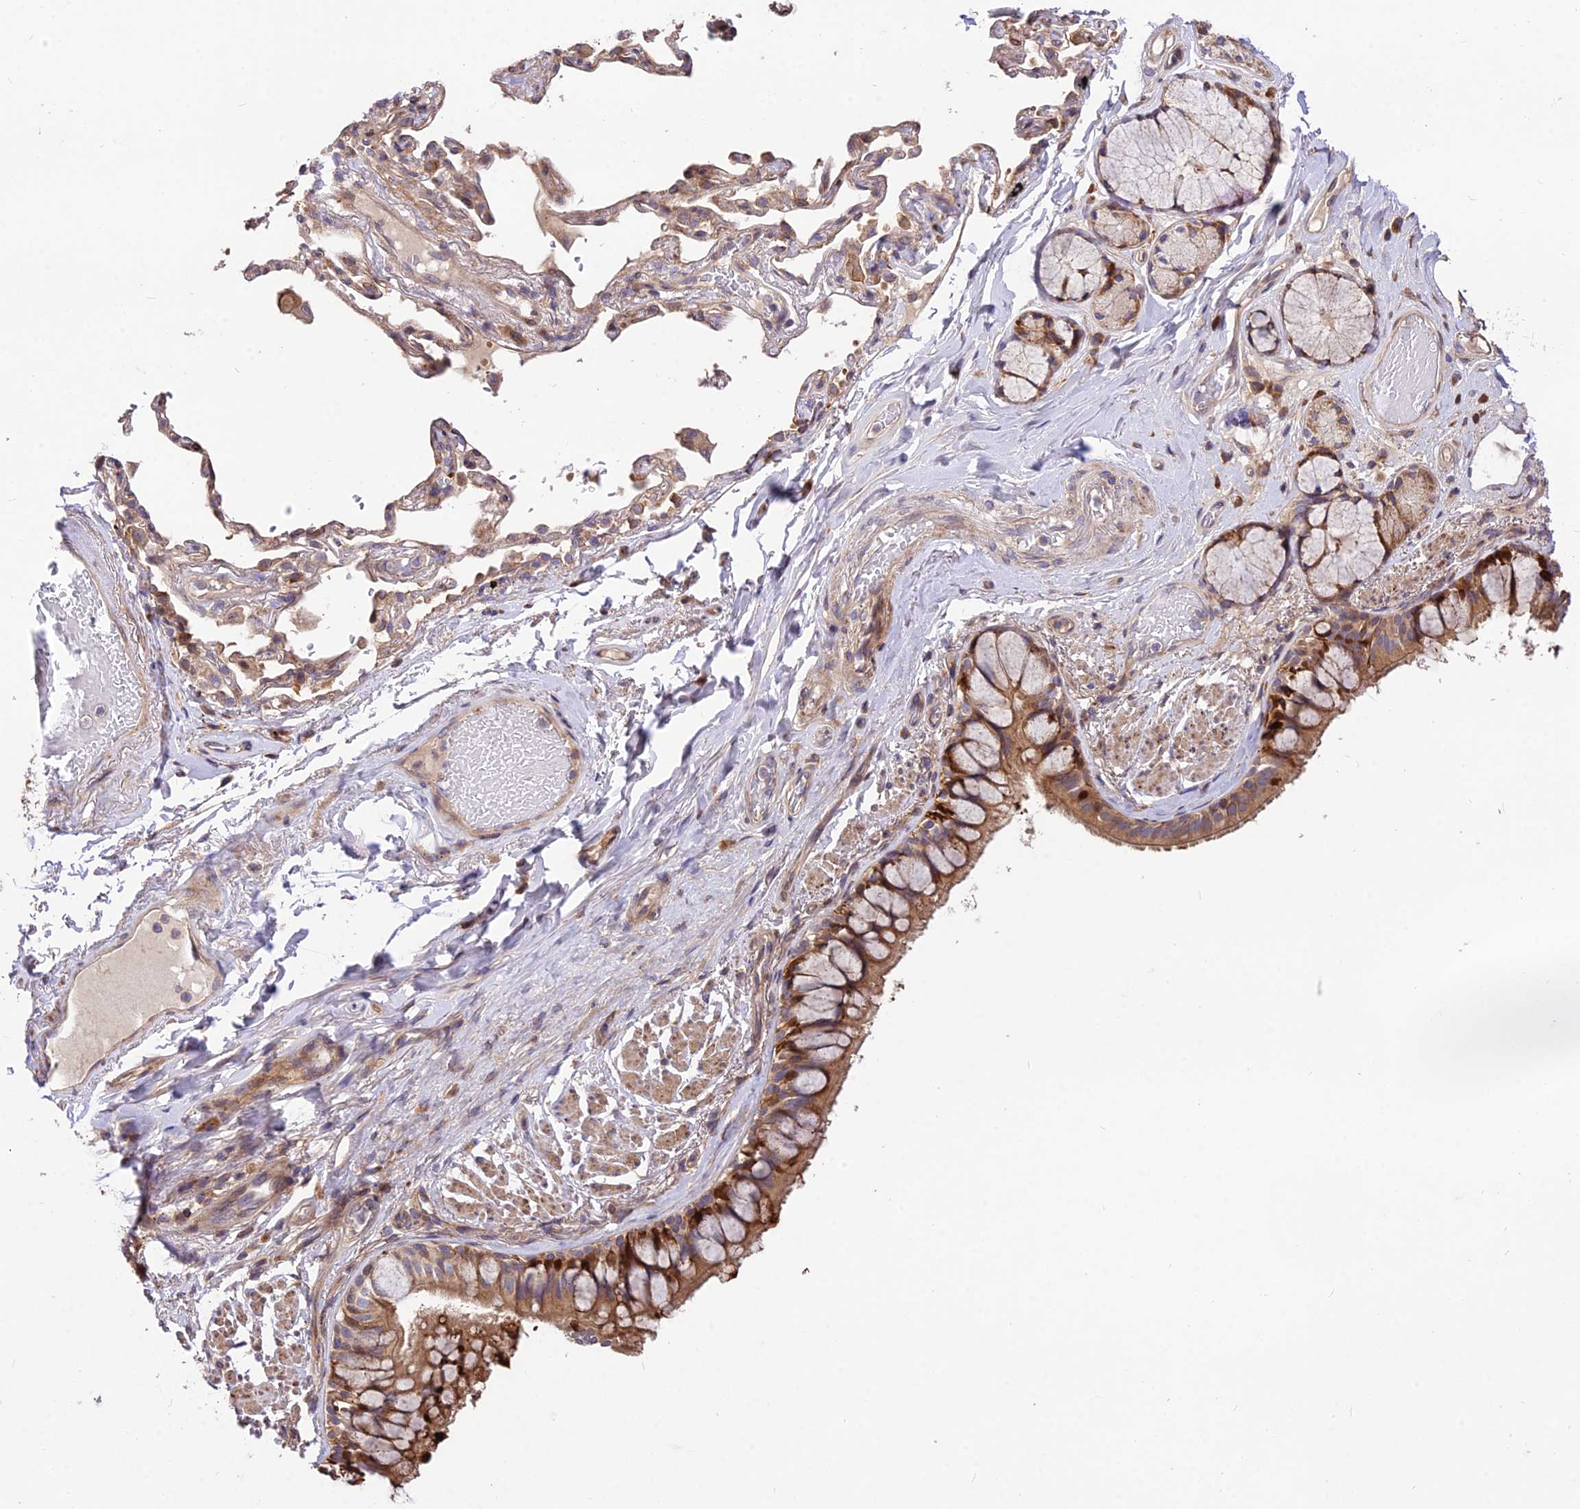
{"staining": {"intensity": "moderate", "quantity": ">75%", "location": "cytoplasmic/membranous"}, "tissue": "bronchus", "cell_type": "Respiratory epithelial cells", "image_type": "normal", "snomed": [{"axis": "morphology", "description": "Normal tissue, NOS"}, {"axis": "topography", "description": "Bronchus"}], "caption": "This histopathology image reveals immunohistochemistry staining of benign bronchus, with medium moderate cytoplasmic/membranous positivity in about >75% of respiratory epithelial cells.", "gene": "ROCK1", "patient": {"sex": "male", "age": 70}}